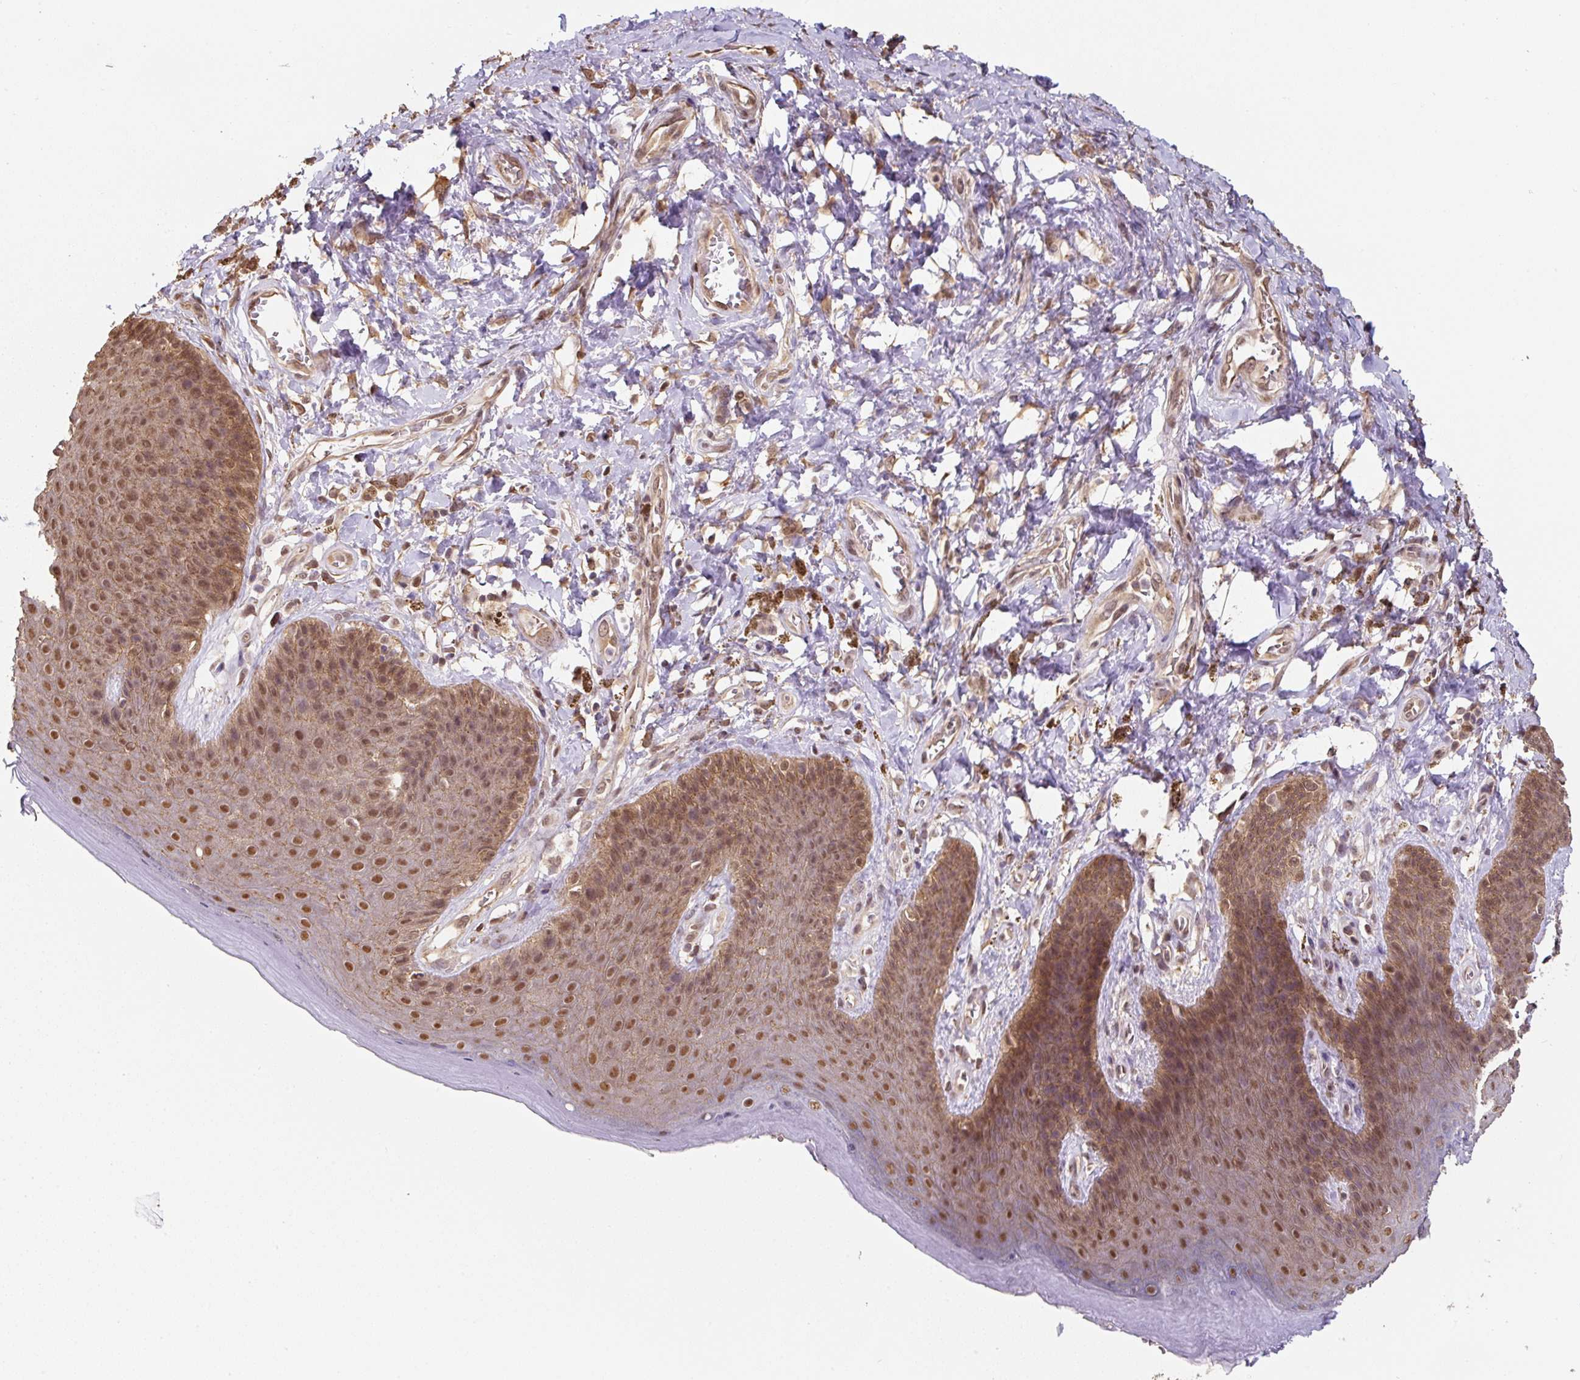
{"staining": {"intensity": "moderate", "quantity": ">75%", "location": "cytoplasmic/membranous,nuclear"}, "tissue": "skin", "cell_type": "Epidermal cells", "image_type": "normal", "snomed": [{"axis": "morphology", "description": "Normal tissue, NOS"}, {"axis": "topography", "description": "Anal"}, {"axis": "topography", "description": "Peripheral nerve tissue"}], "caption": "A high-resolution histopathology image shows immunohistochemistry (IHC) staining of benign skin, which exhibits moderate cytoplasmic/membranous,nuclear expression in about >75% of epidermal cells. (DAB (3,3'-diaminobenzidine) IHC with brightfield microscopy, high magnification).", "gene": "ST13", "patient": {"sex": "male", "age": 53}}